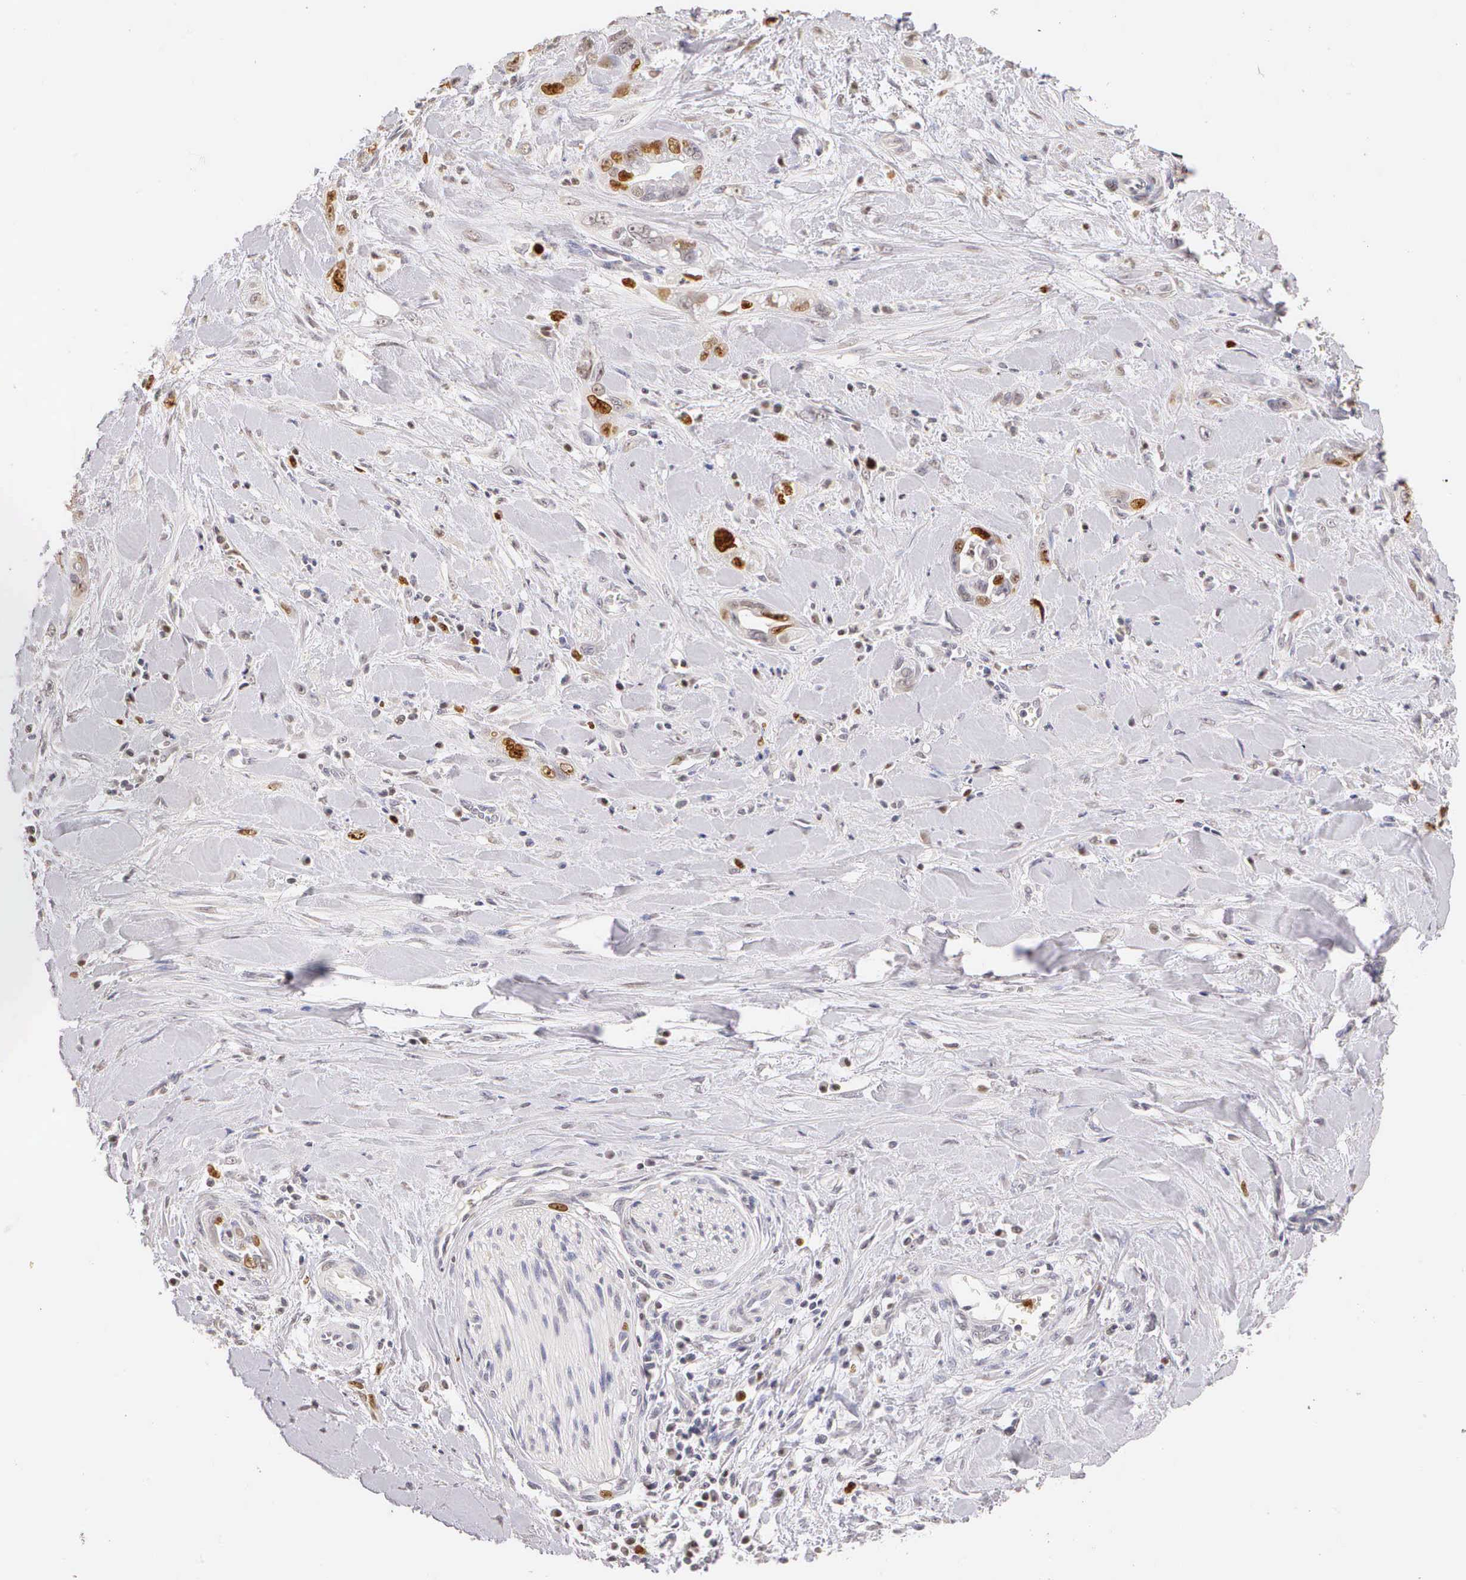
{"staining": {"intensity": "moderate", "quantity": "25%-75%", "location": "nuclear"}, "tissue": "pancreatic cancer", "cell_type": "Tumor cells", "image_type": "cancer", "snomed": [{"axis": "morphology", "description": "Adenocarcinoma, NOS"}, {"axis": "topography", "description": "Pancreas"}], "caption": "Tumor cells display moderate nuclear staining in about 25%-75% of cells in pancreatic cancer.", "gene": "MKI67", "patient": {"sex": "male", "age": 69}}